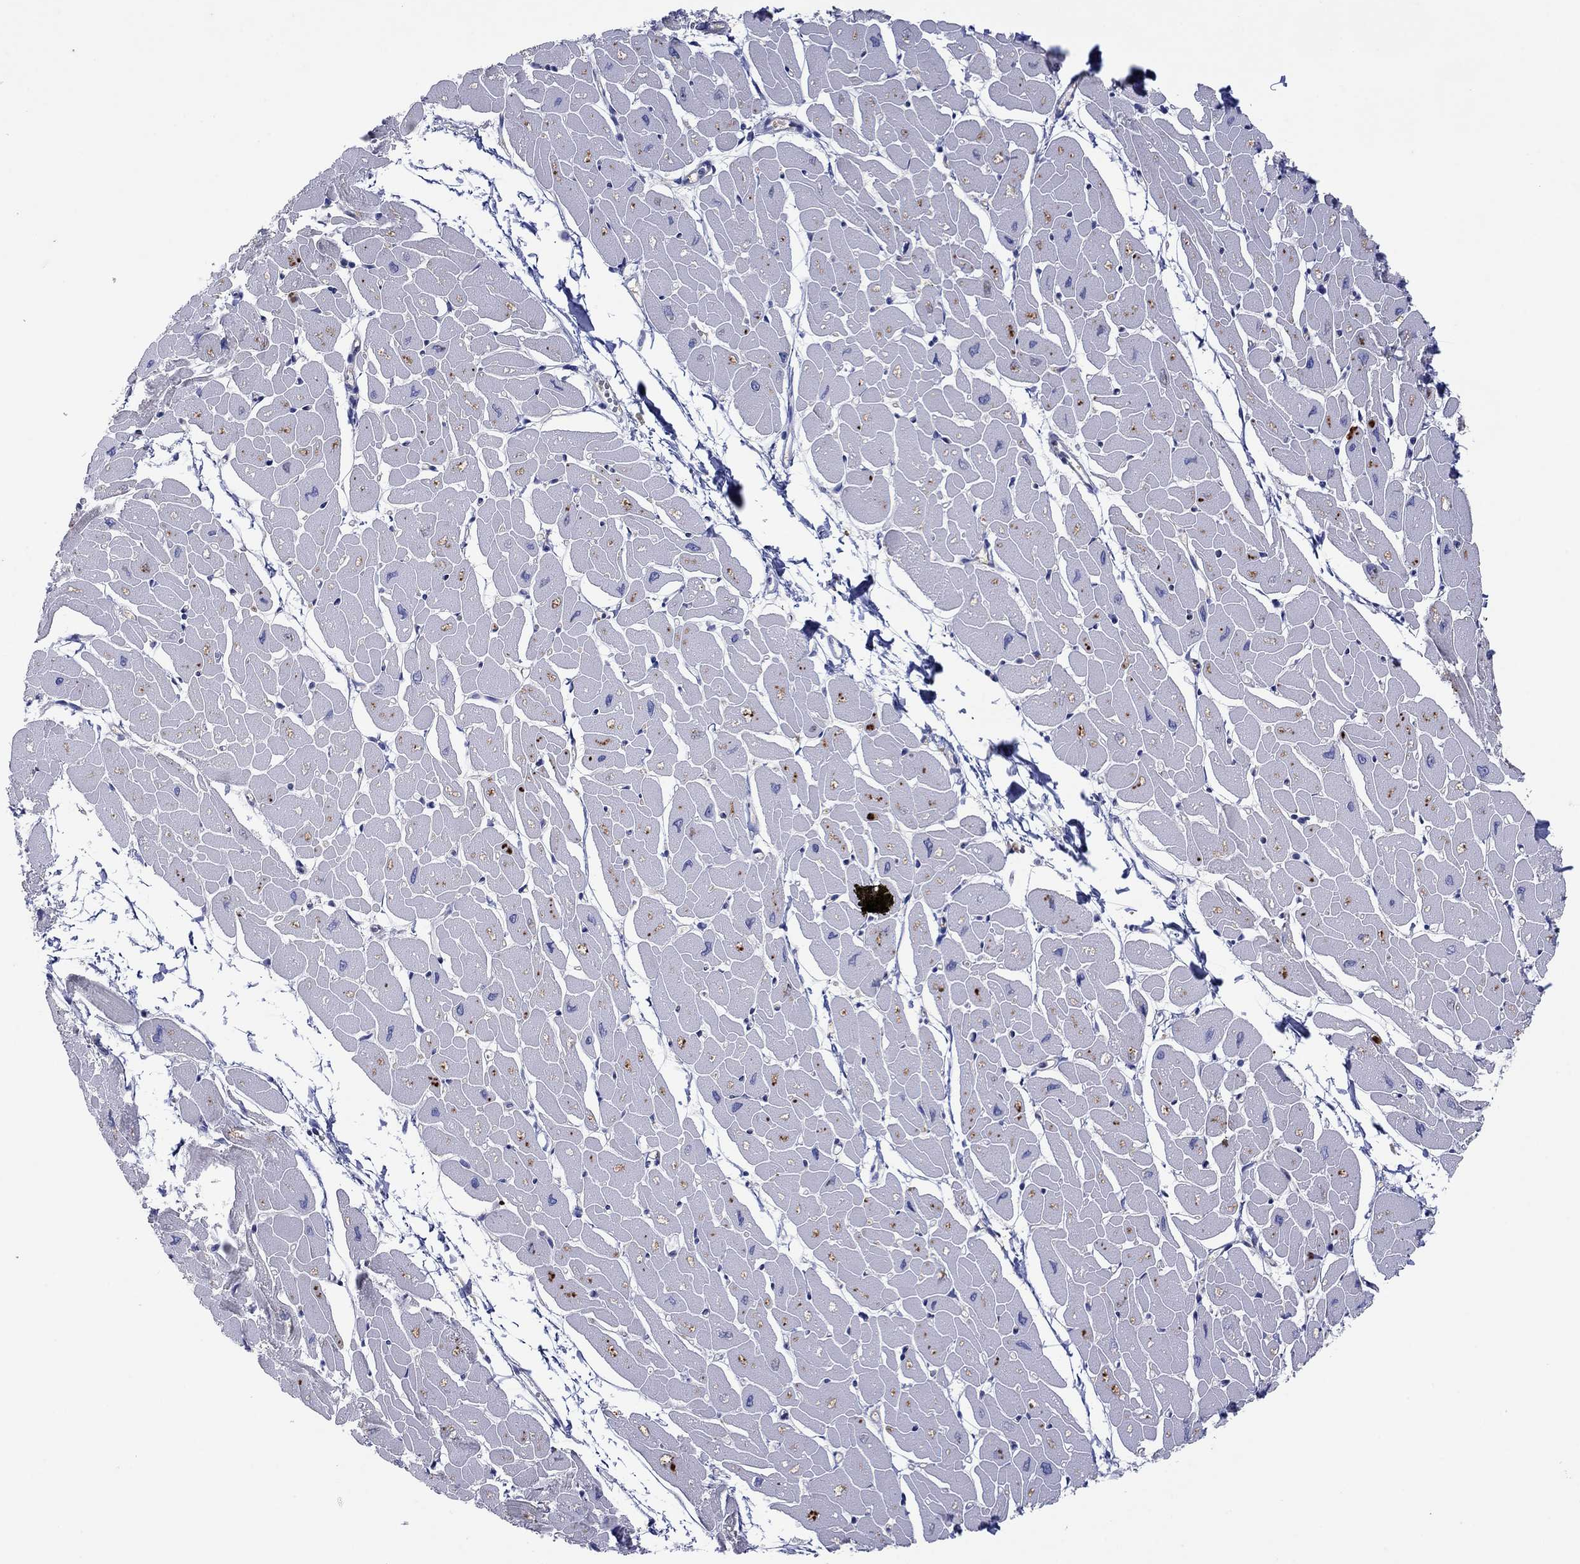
{"staining": {"intensity": "negative", "quantity": "none", "location": "none"}, "tissue": "heart muscle", "cell_type": "Cardiomyocytes", "image_type": "normal", "snomed": [{"axis": "morphology", "description": "Normal tissue, NOS"}, {"axis": "topography", "description": "Heart"}], "caption": "Immunohistochemistry (IHC) photomicrograph of normal heart muscle stained for a protein (brown), which reveals no positivity in cardiomyocytes. (DAB IHC visualized using brightfield microscopy, high magnification).", "gene": "PLCL2", "patient": {"sex": "male", "age": 57}}